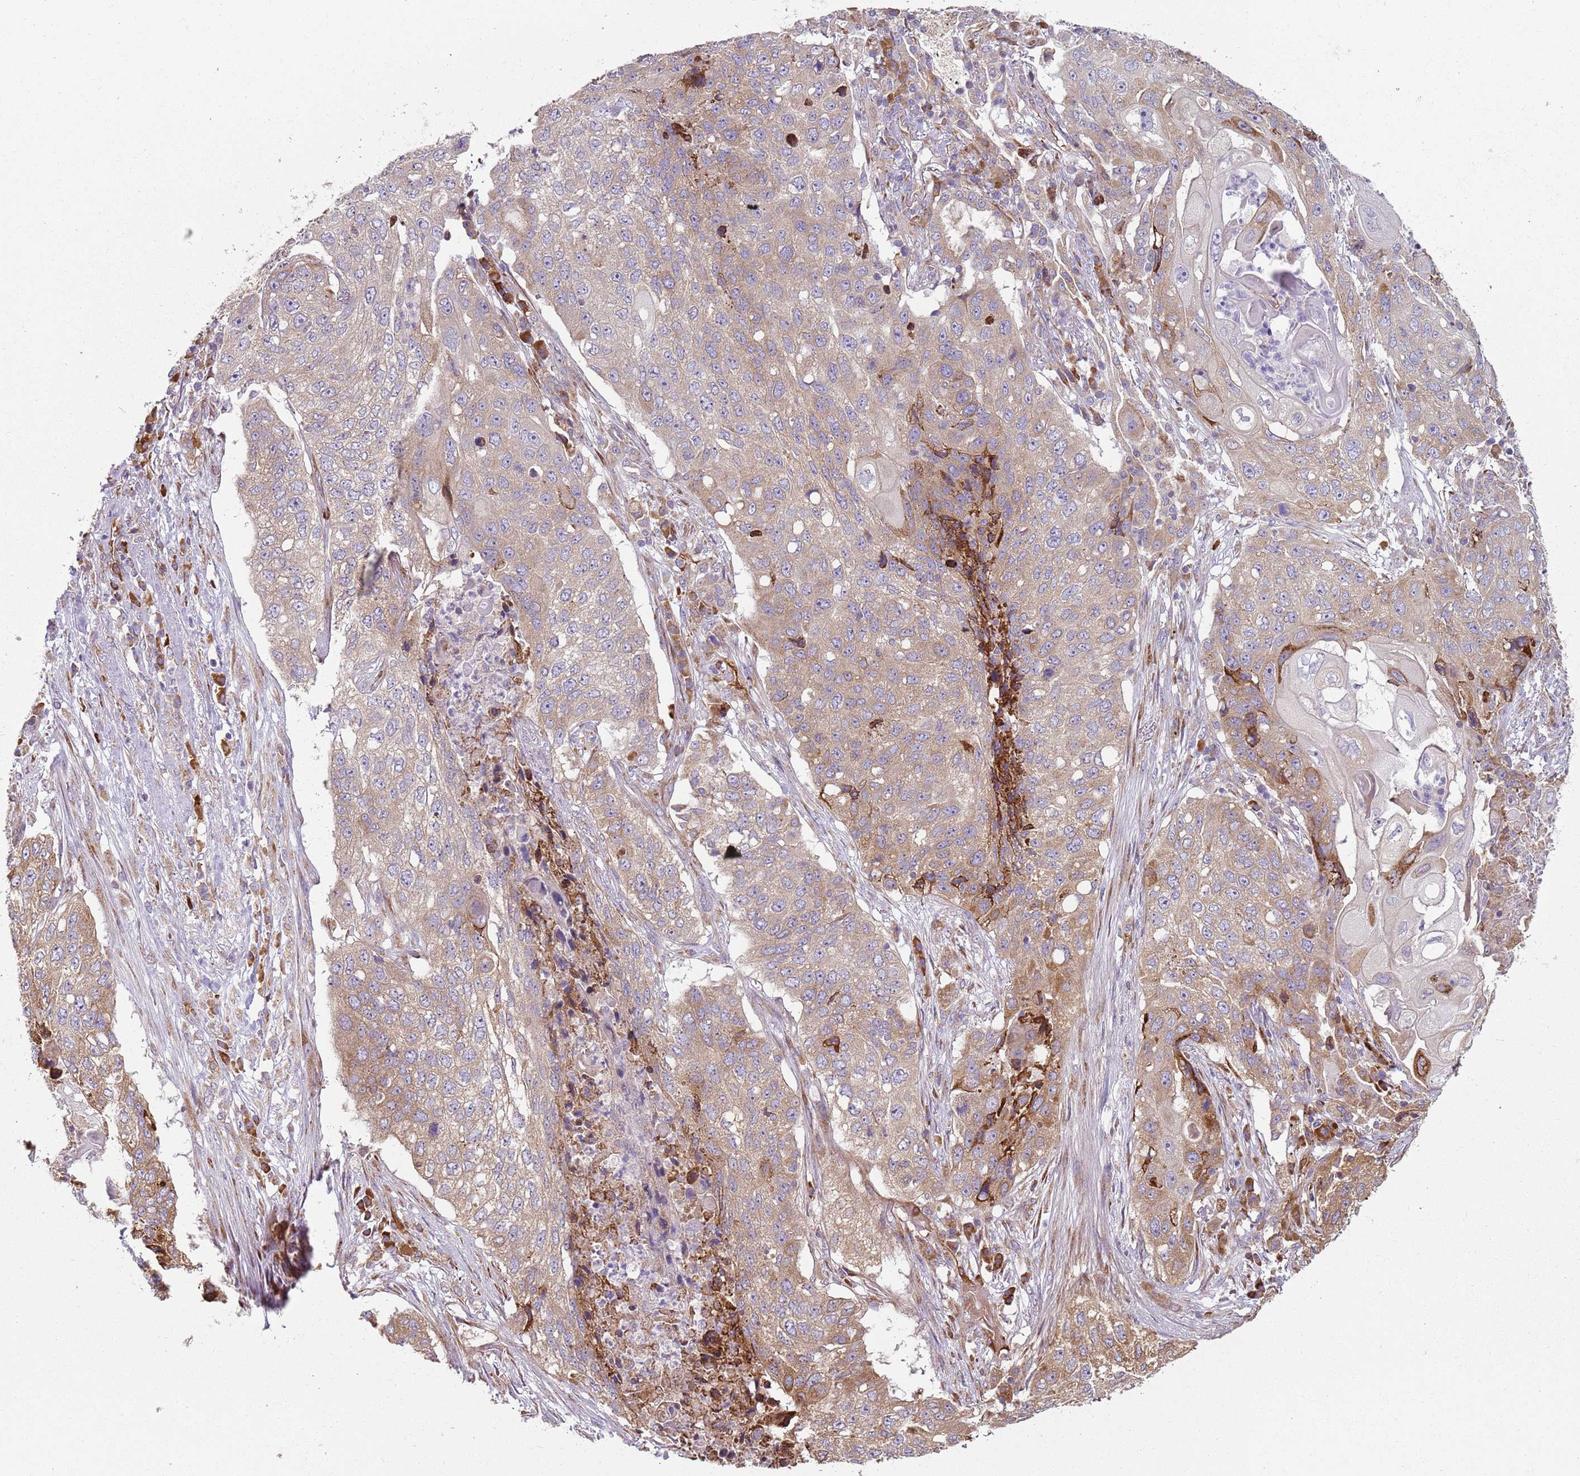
{"staining": {"intensity": "moderate", "quantity": "25%-75%", "location": "cytoplasmic/membranous"}, "tissue": "lung cancer", "cell_type": "Tumor cells", "image_type": "cancer", "snomed": [{"axis": "morphology", "description": "Squamous cell carcinoma, NOS"}, {"axis": "topography", "description": "Lung"}], "caption": "Lung cancer stained with a protein marker demonstrates moderate staining in tumor cells.", "gene": "SPATA2", "patient": {"sex": "female", "age": 63}}